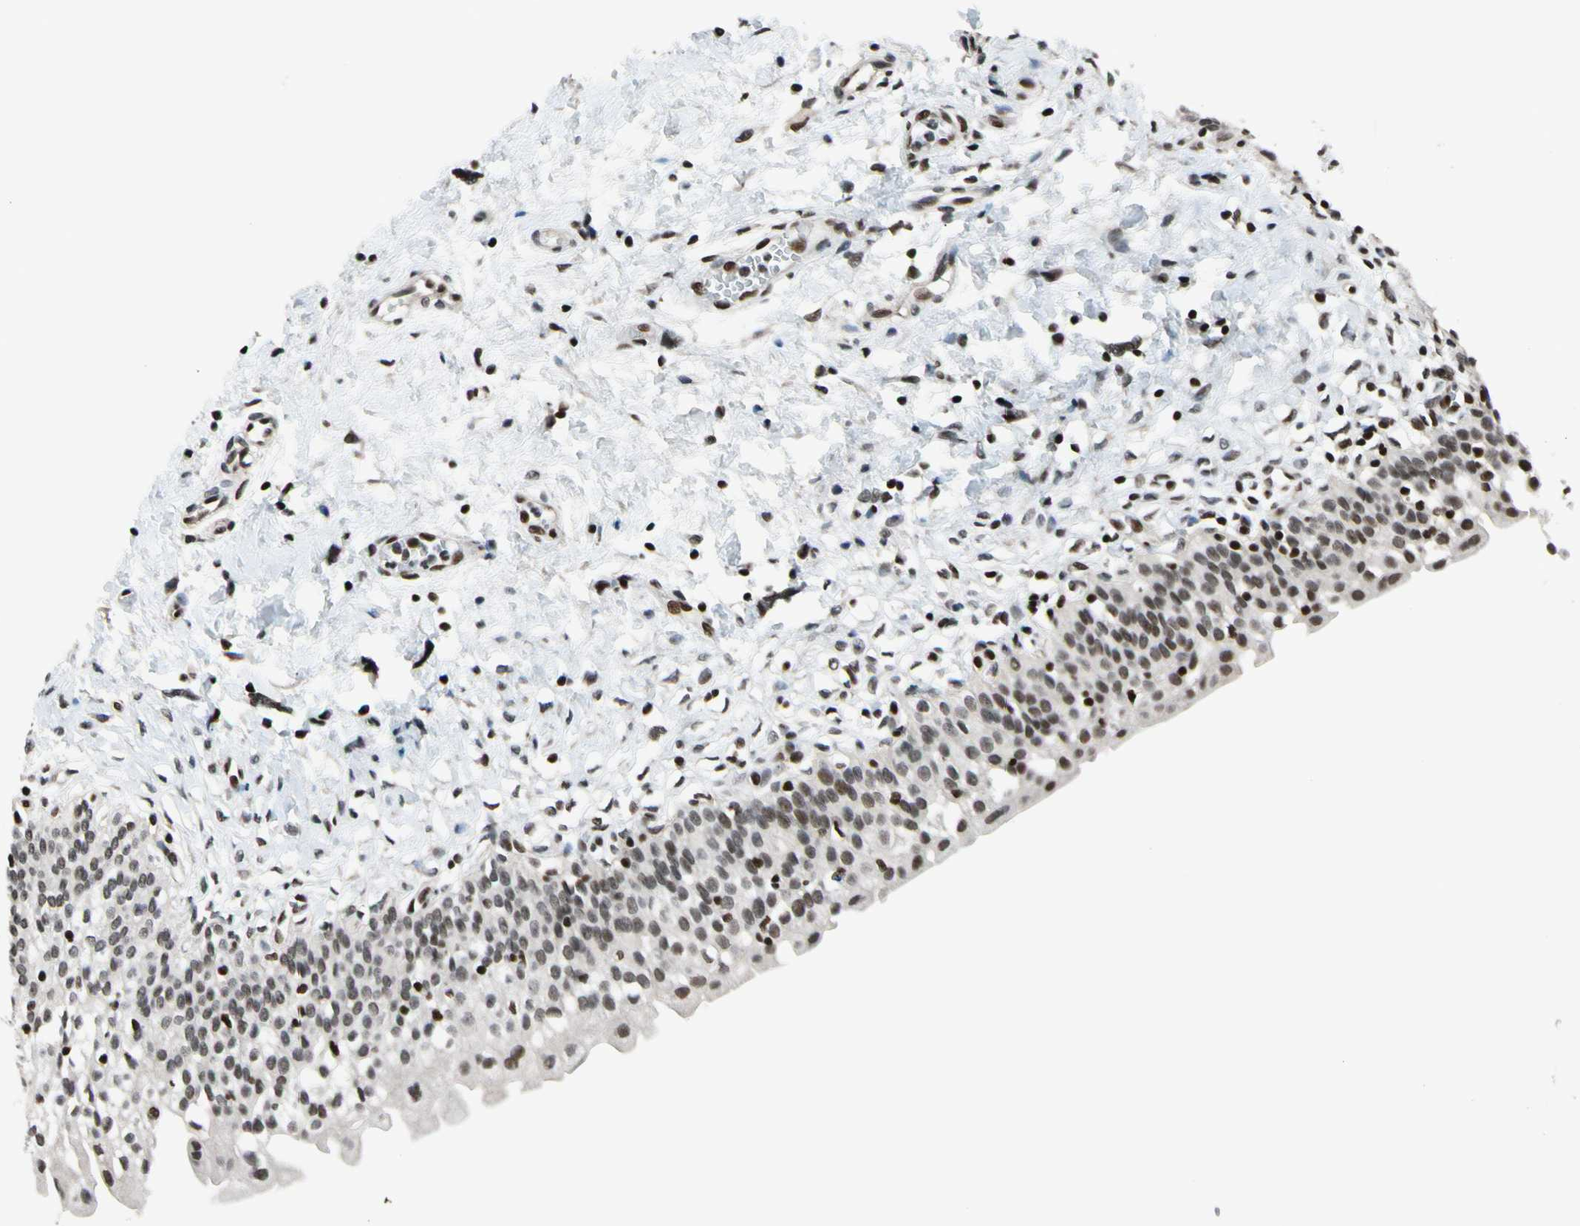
{"staining": {"intensity": "moderate", "quantity": ">75%", "location": "nuclear"}, "tissue": "urinary bladder", "cell_type": "Urothelial cells", "image_type": "normal", "snomed": [{"axis": "morphology", "description": "Normal tissue, NOS"}, {"axis": "topography", "description": "Urinary bladder"}], "caption": "Immunohistochemistry (IHC) staining of benign urinary bladder, which displays medium levels of moderate nuclear positivity in approximately >75% of urothelial cells indicating moderate nuclear protein expression. The staining was performed using DAB (3,3'-diaminobenzidine) (brown) for protein detection and nuclei were counterstained in hematoxylin (blue).", "gene": "RECQL", "patient": {"sex": "male", "age": 55}}